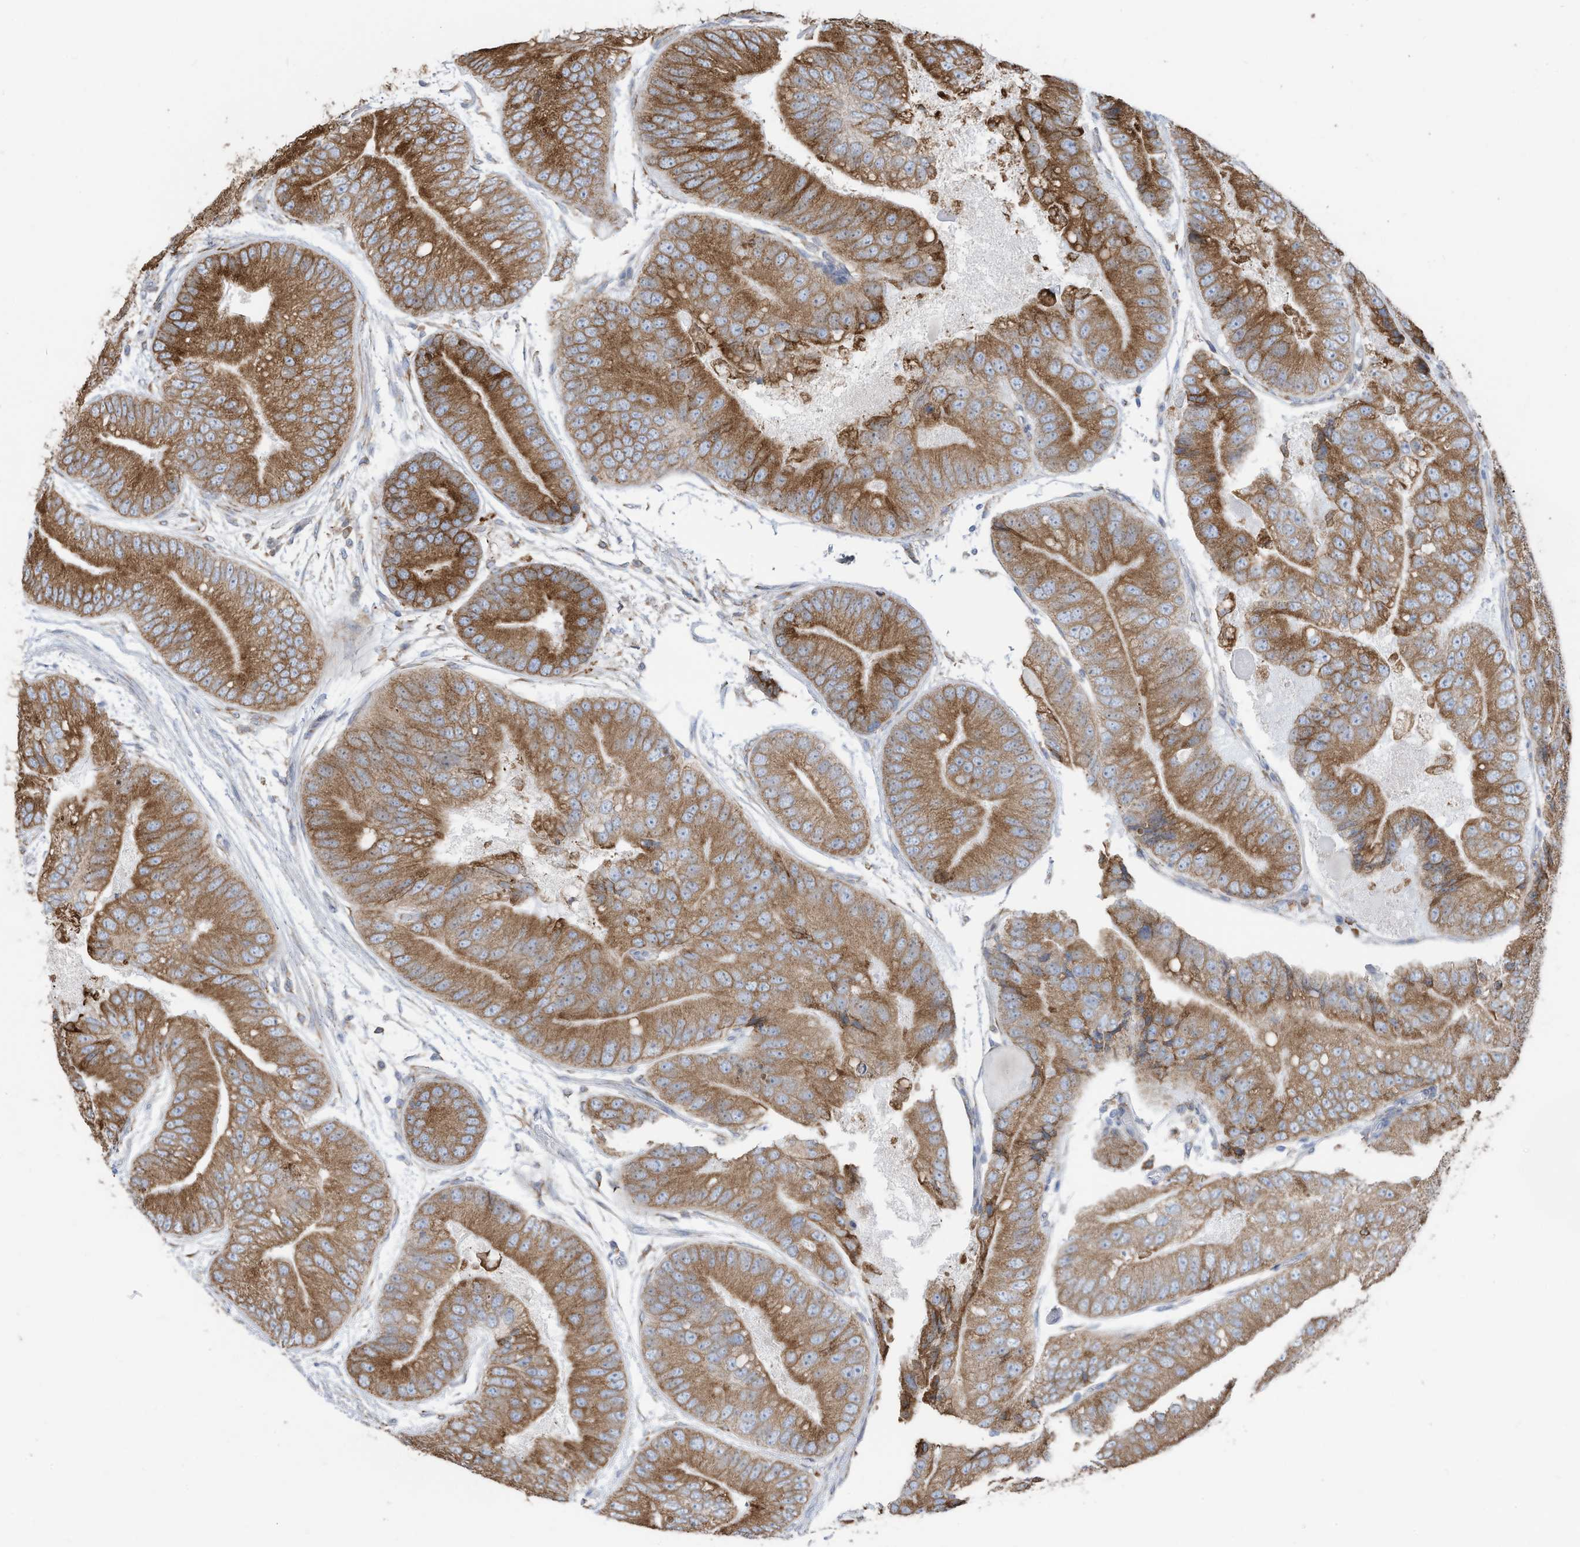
{"staining": {"intensity": "moderate", "quantity": ">75%", "location": "cytoplasmic/membranous"}, "tissue": "prostate cancer", "cell_type": "Tumor cells", "image_type": "cancer", "snomed": [{"axis": "morphology", "description": "Adenocarcinoma, High grade"}, {"axis": "topography", "description": "Prostate"}], "caption": "Protein staining of prostate cancer tissue displays moderate cytoplasmic/membranous positivity in approximately >75% of tumor cells.", "gene": "ZNF354C", "patient": {"sex": "male", "age": 70}}